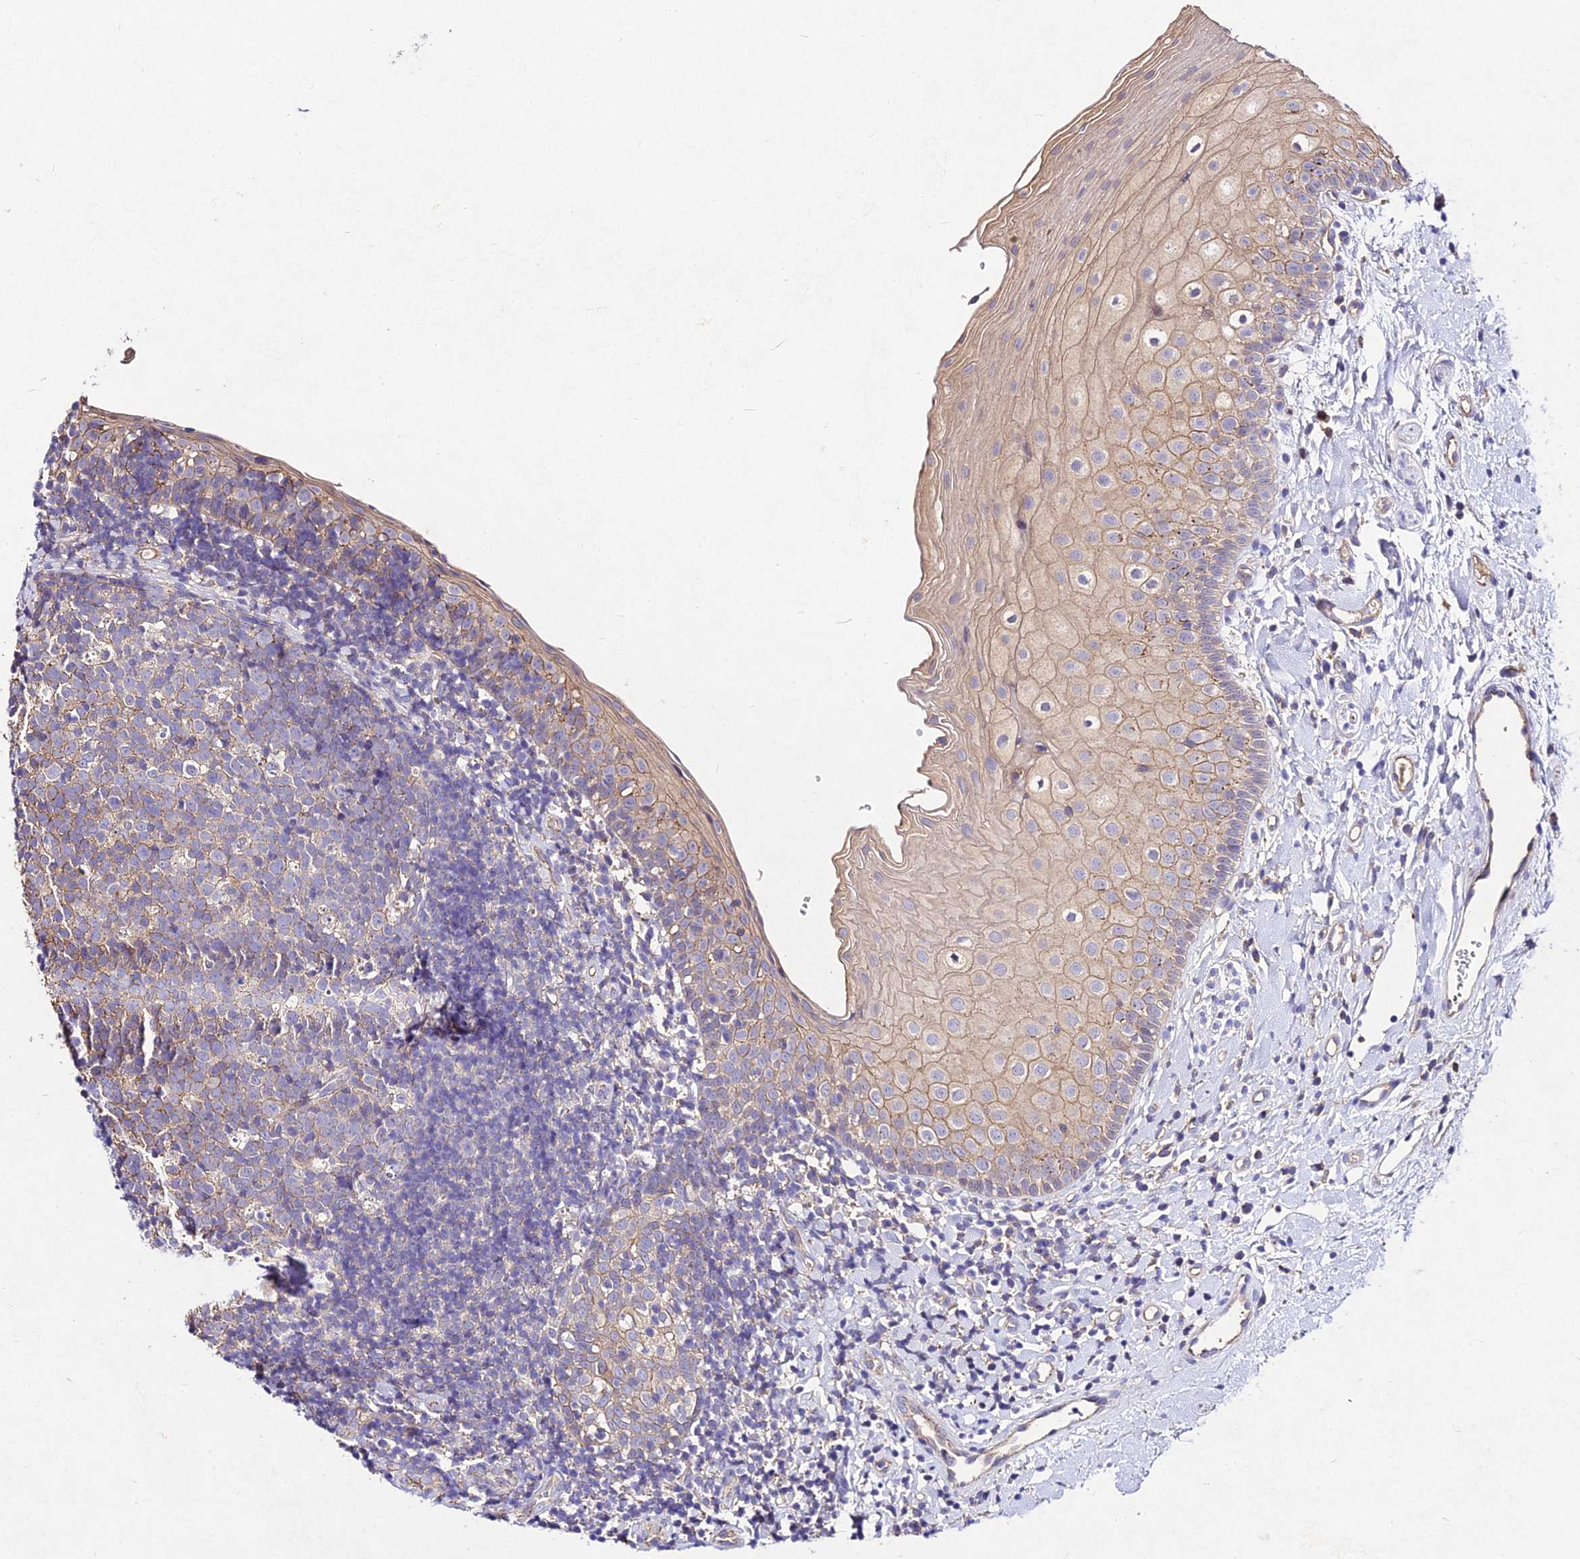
{"staining": {"intensity": "moderate", "quantity": "25%-75%", "location": "cytoplasmic/membranous"}, "tissue": "oral mucosa", "cell_type": "Squamous epithelial cells", "image_type": "normal", "snomed": [{"axis": "morphology", "description": "Normal tissue, NOS"}, {"axis": "topography", "description": "Oral tissue"}], "caption": "Oral mucosa stained for a protein reveals moderate cytoplasmic/membranous positivity in squamous epithelial cells. The staining is performed using DAB brown chromogen to label protein expression. The nuclei are counter-stained blue using hematoxylin.", "gene": "AP3M1", "patient": {"sex": "male", "age": 46}}